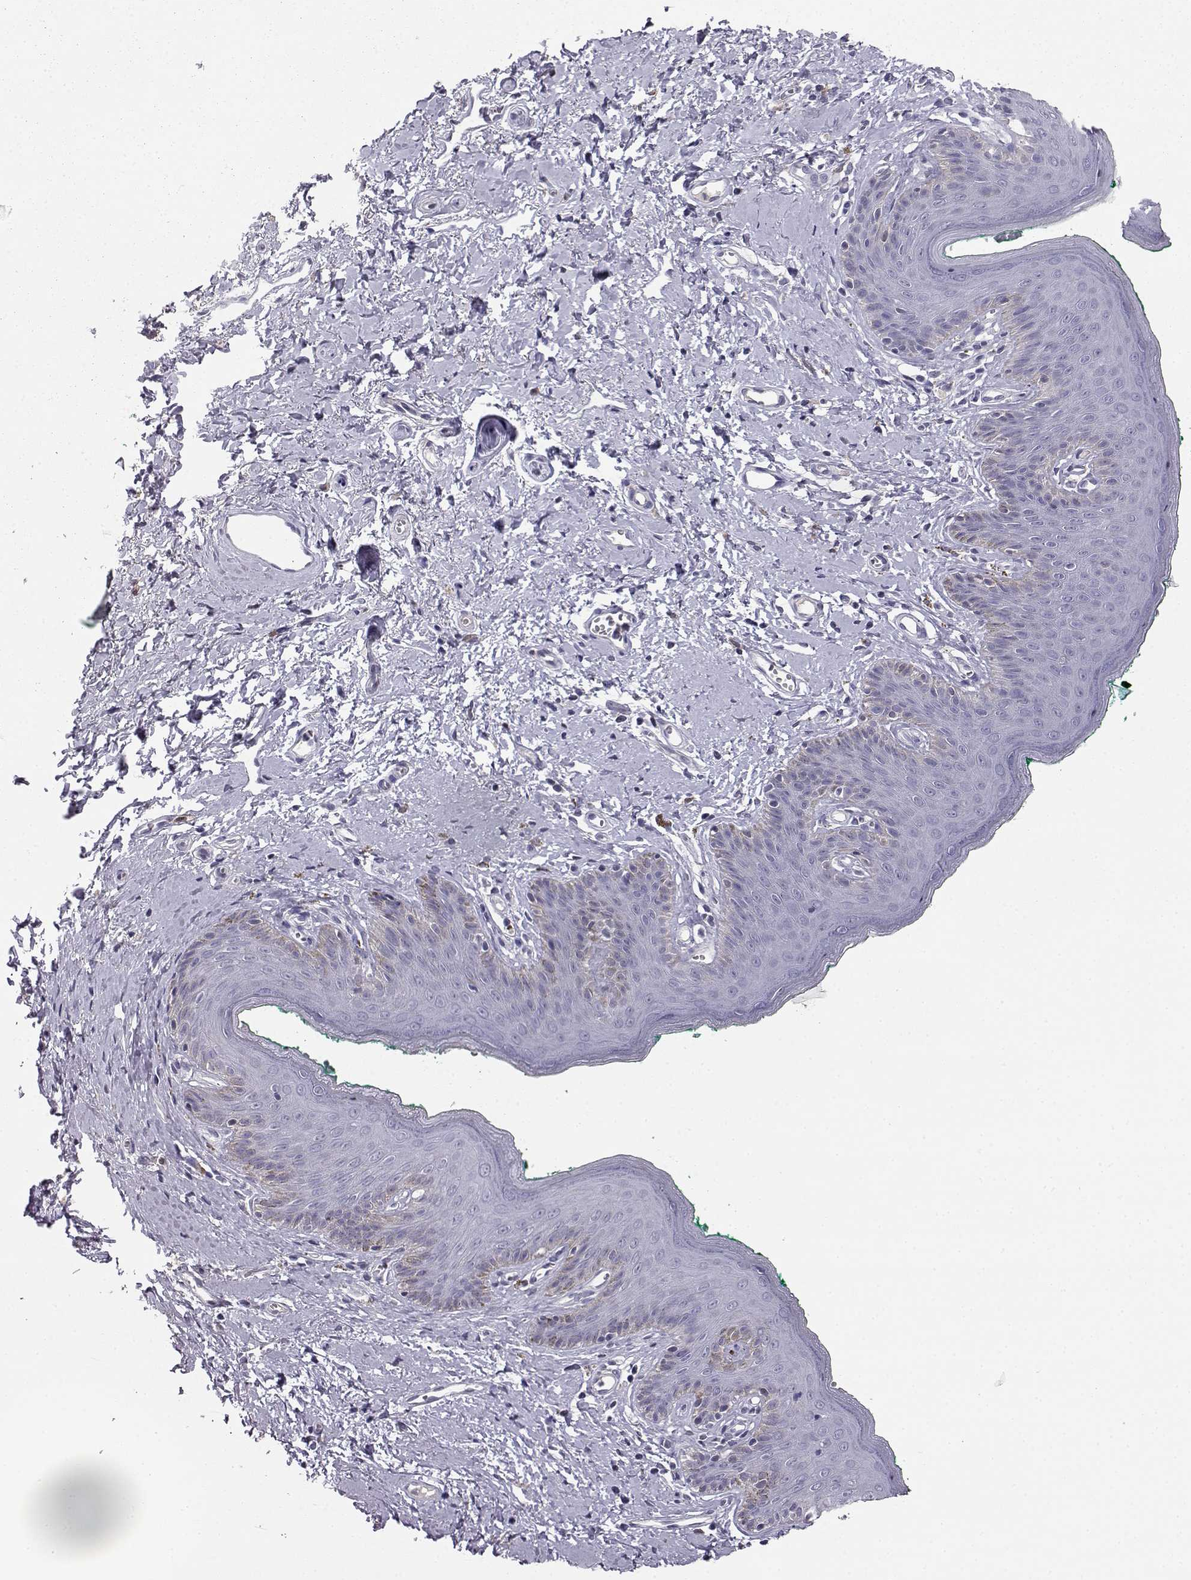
{"staining": {"intensity": "negative", "quantity": "none", "location": "none"}, "tissue": "skin", "cell_type": "Epidermal cells", "image_type": "normal", "snomed": [{"axis": "morphology", "description": "Normal tissue, NOS"}, {"axis": "topography", "description": "Vulva"}], "caption": "This micrograph is of normal skin stained with immunohistochemistry to label a protein in brown with the nuclei are counter-stained blue. There is no positivity in epidermal cells. The staining is performed using DAB brown chromogen with nuclei counter-stained in using hematoxylin.", "gene": "AKR1B1", "patient": {"sex": "female", "age": 66}}